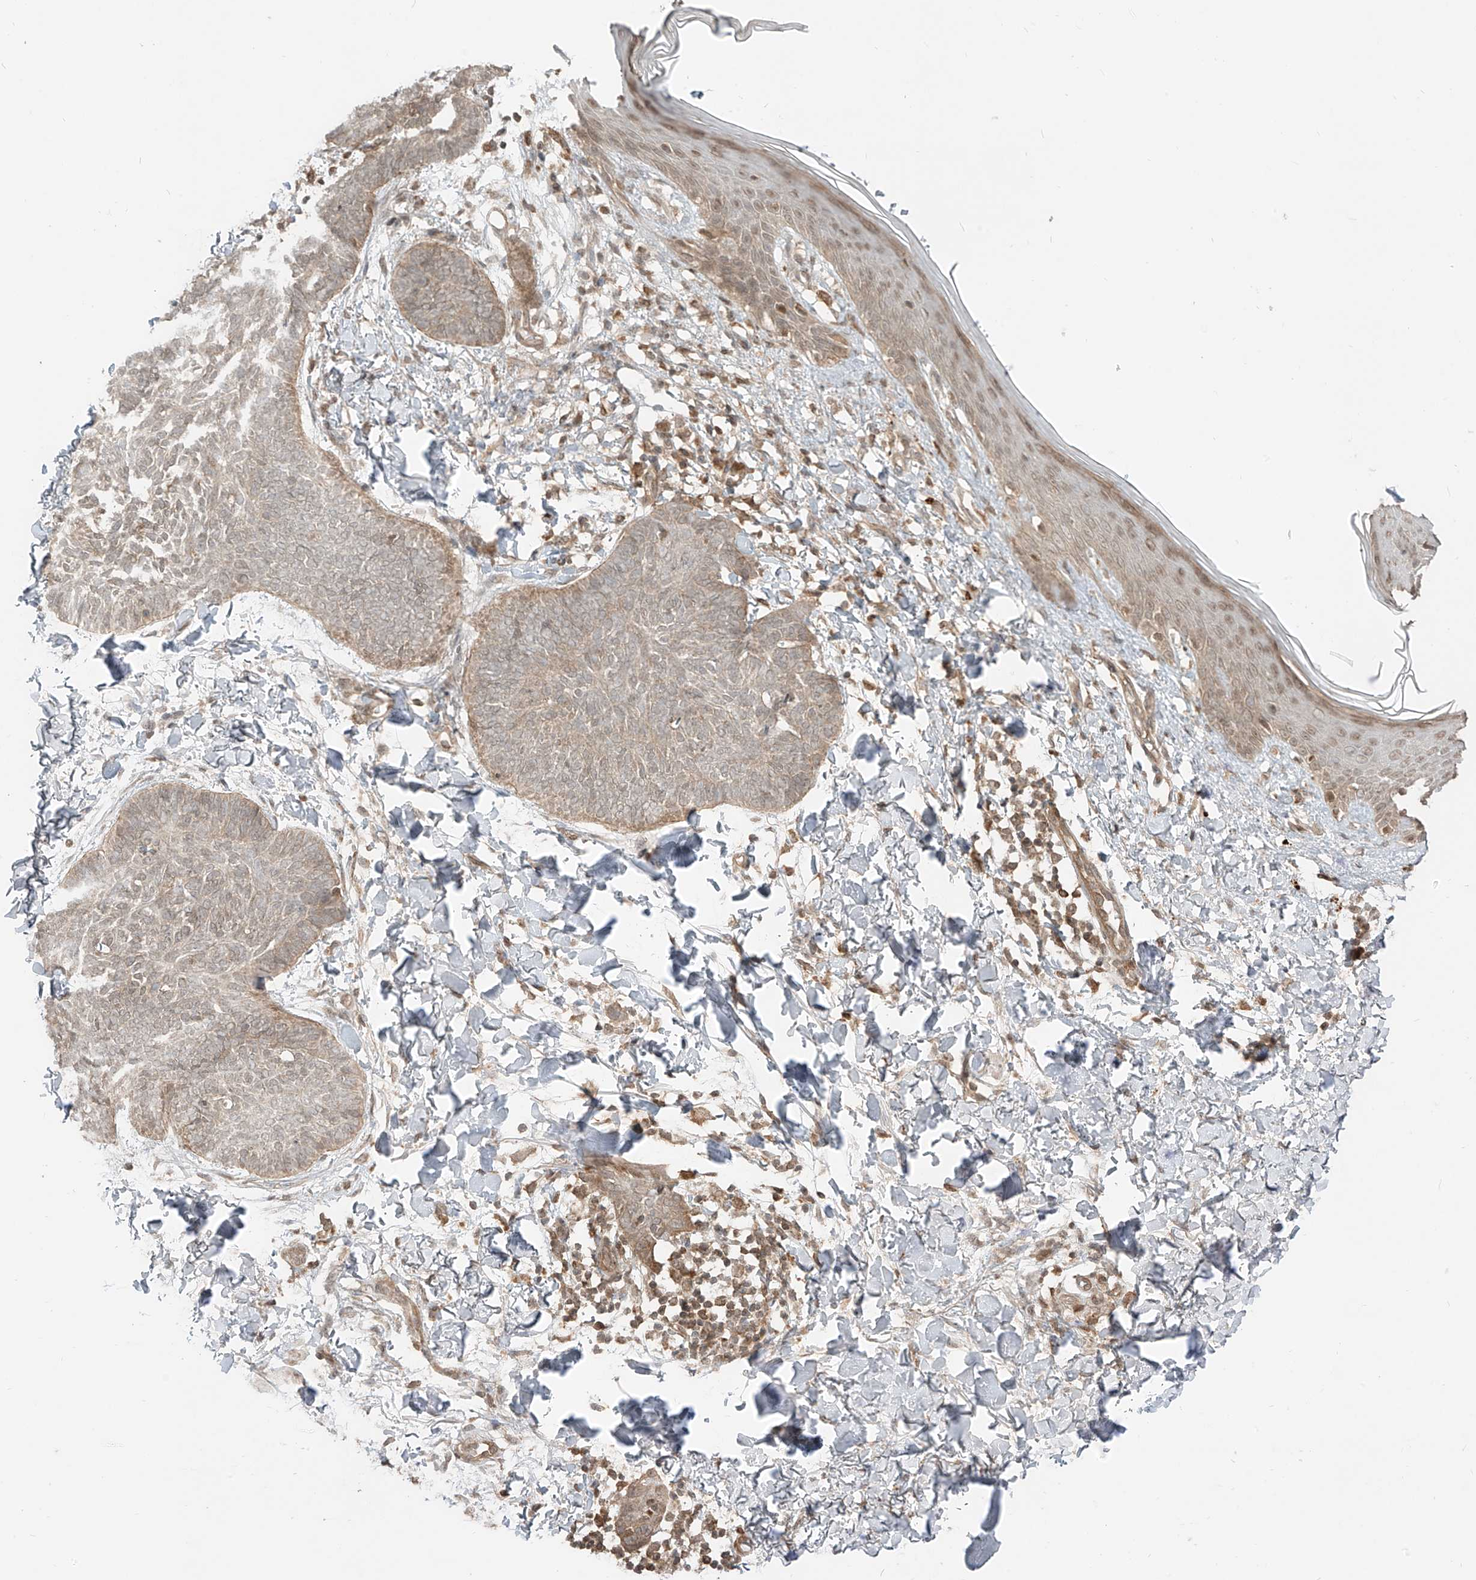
{"staining": {"intensity": "weak", "quantity": "<25%", "location": "cytoplasmic/membranous,nuclear"}, "tissue": "skin cancer", "cell_type": "Tumor cells", "image_type": "cancer", "snomed": [{"axis": "morphology", "description": "Normal tissue, NOS"}, {"axis": "morphology", "description": "Basal cell carcinoma"}, {"axis": "topography", "description": "Skin"}], "caption": "IHC histopathology image of human skin basal cell carcinoma stained for a protein (brown), which exhibits no staining in tumor cells.", "gene": "LCOR", "patient": {"sex": "male", "age": 50}}